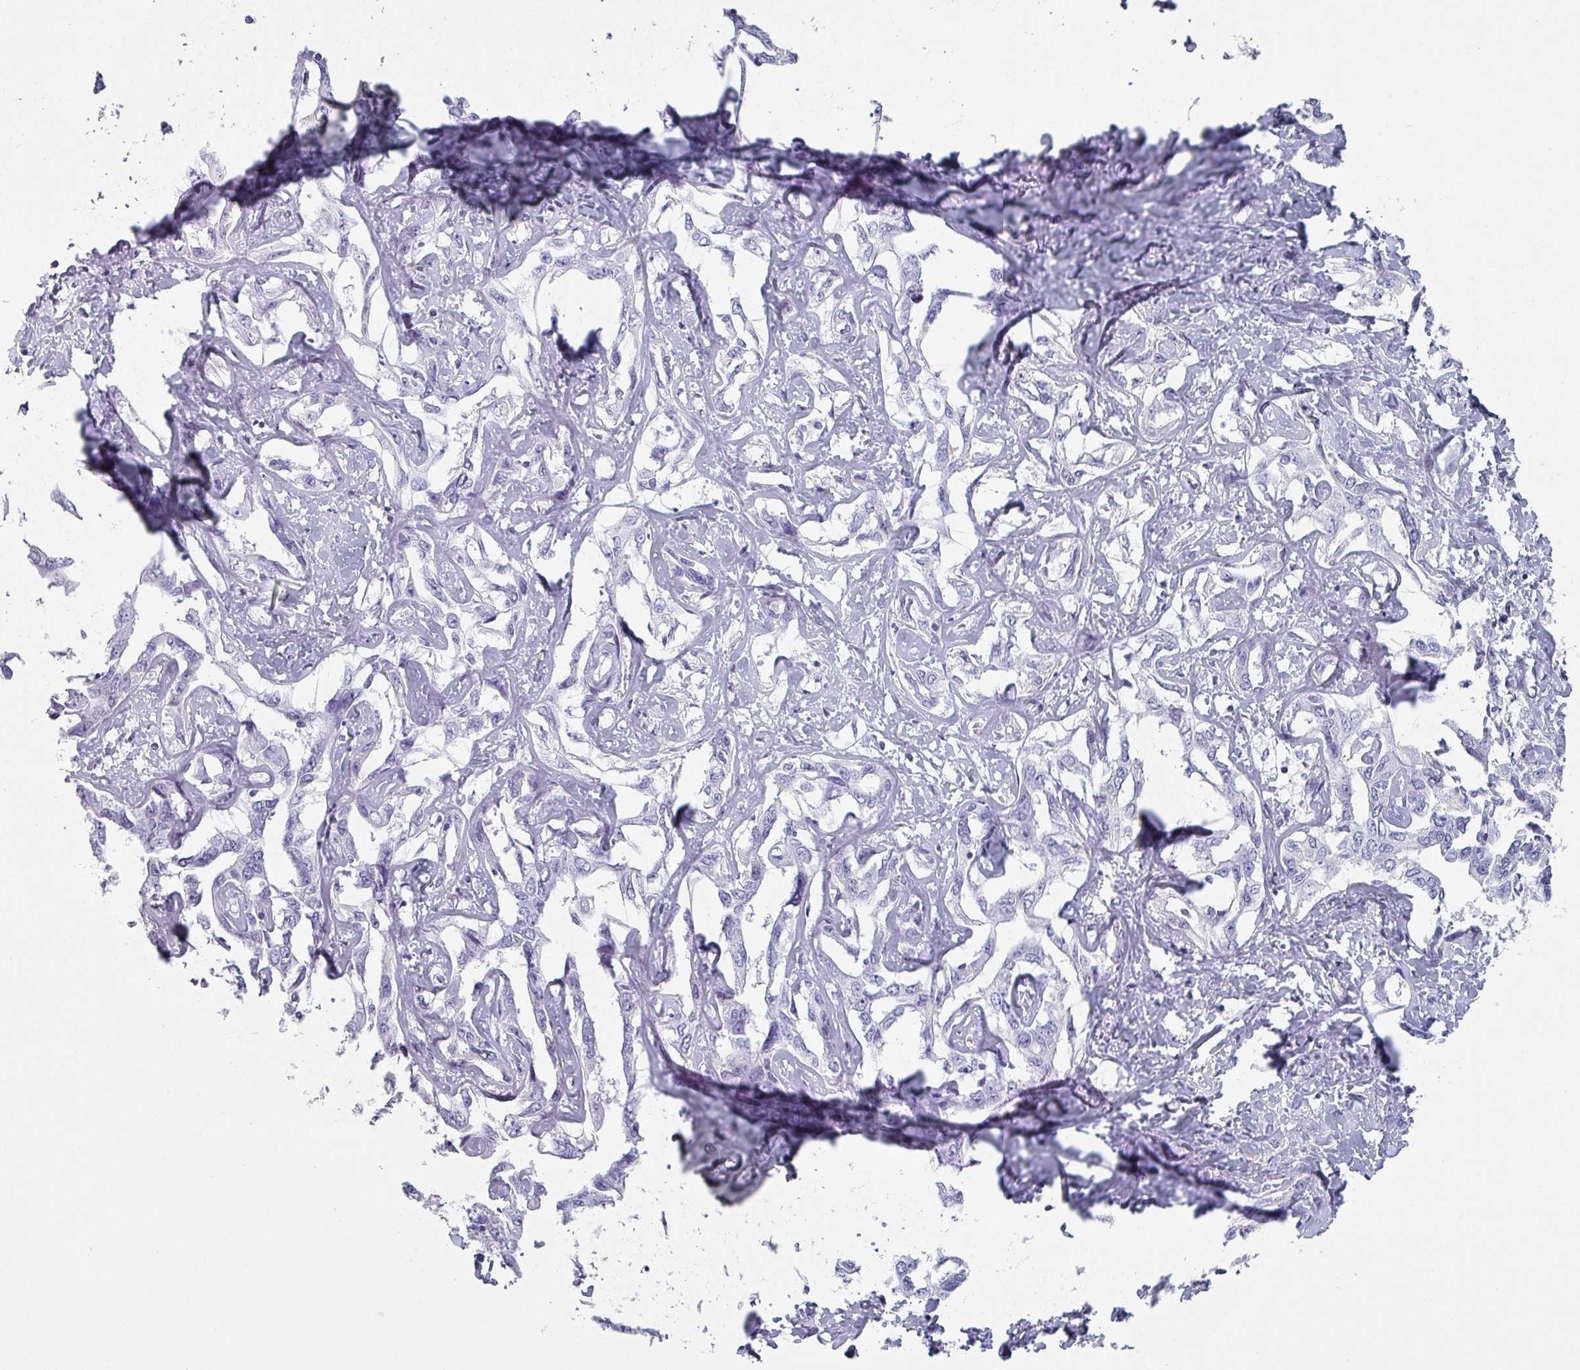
{"staining": {"intensity": "negative", "quantity": "none", "location": "none"}, "tissue": "liver cancer", "cell_type": "Tumor cells", "image_type": "cancer", "snomed": [{"axis": "morphology", "description": "Cholangiocarcinoma"}, {"axis": "topography", "description": "Liver"}], "caption": "A high-resolution image shows immunohistochemistry staining of liver cancer (cholangiocarcinoma), which exhibits no significant staining in tumor cells.", "gene": "SLC35G2", "patient": {"sex": "male", "age": 59}}